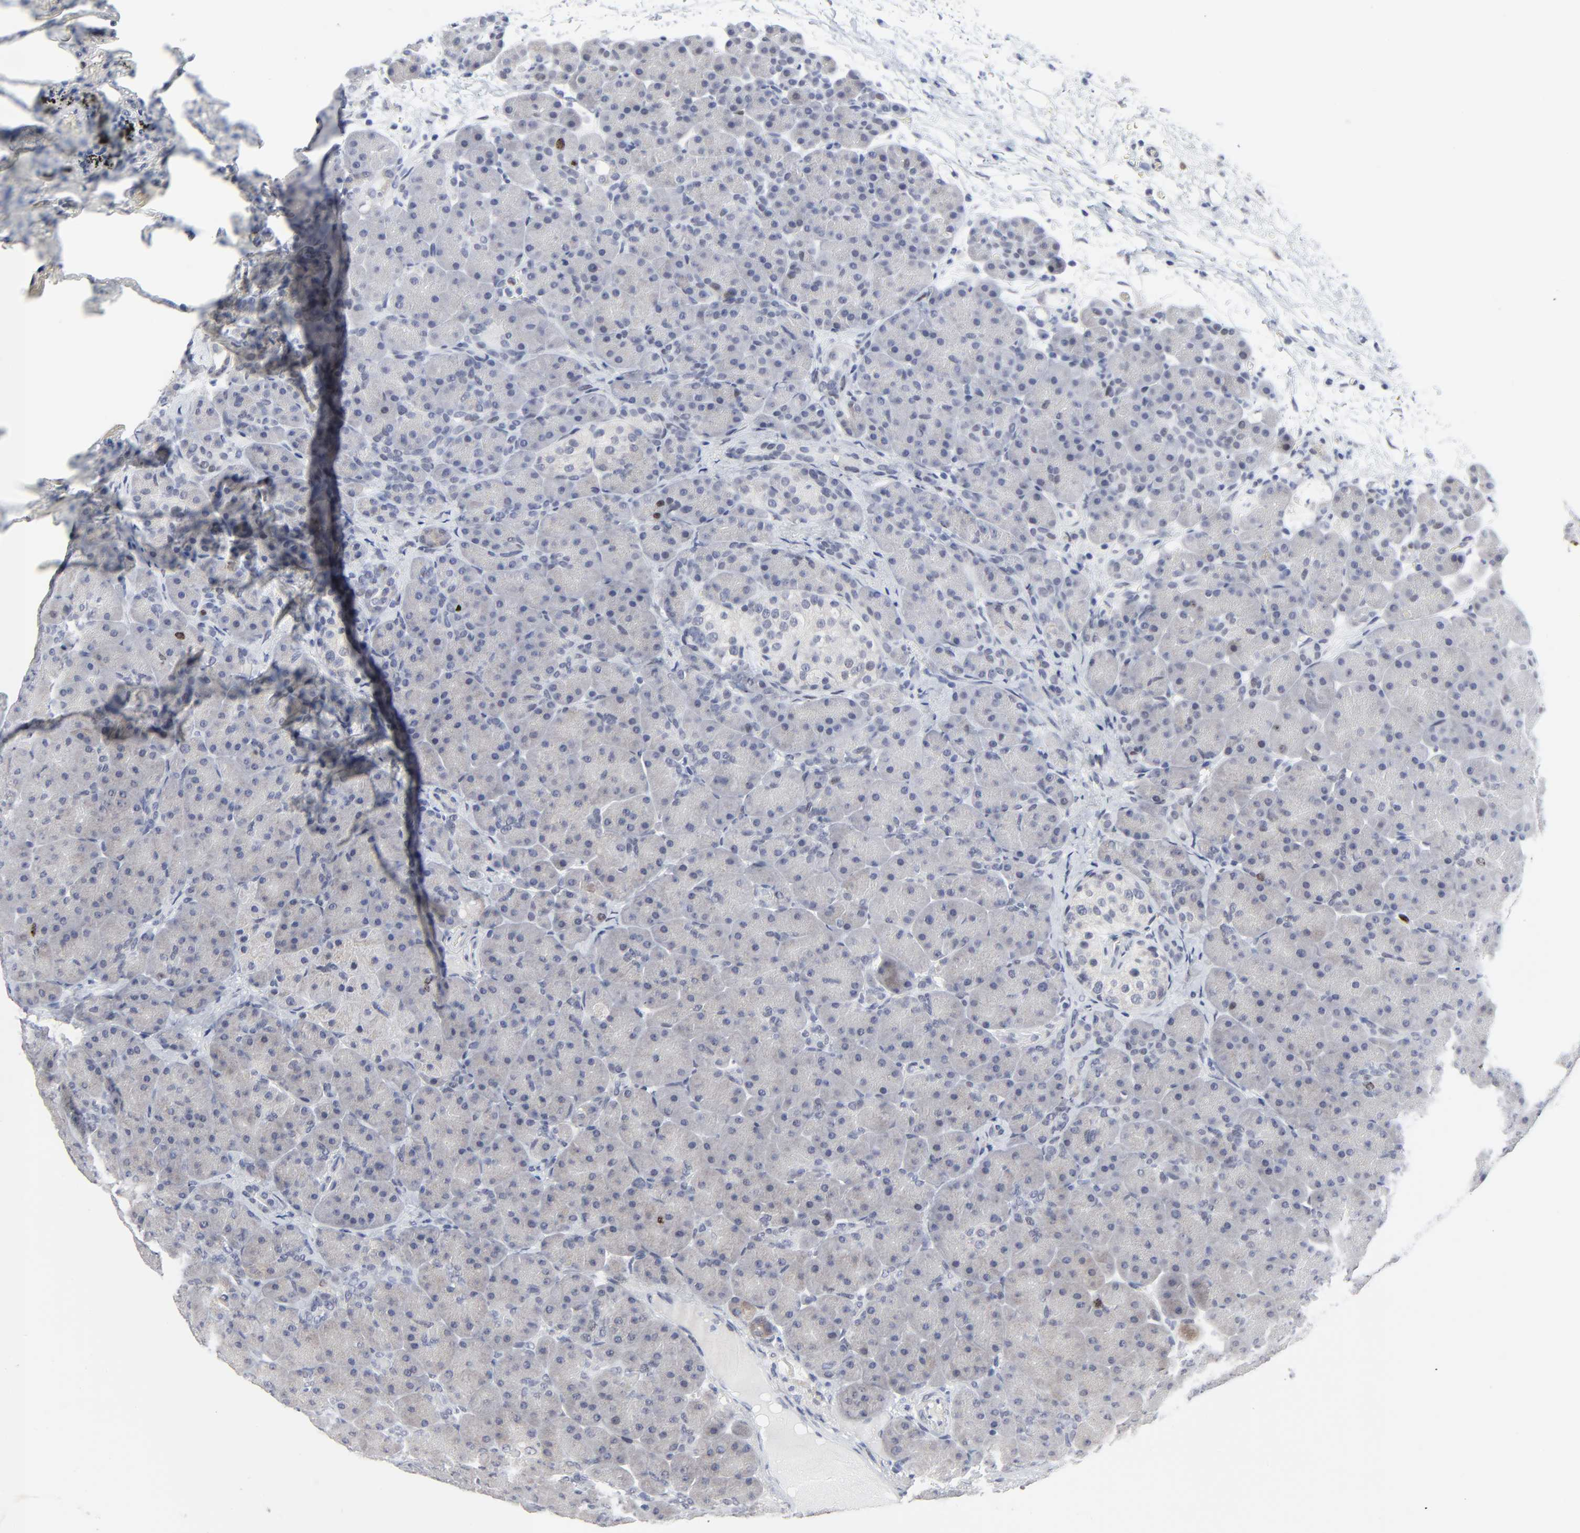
{"staining": {"intensity": "negative", "quantity": "none", "location": "none"}, "tissue": "pancreas", "cell_type": "Exocrine glandular cells", "image_type": "normal", "snomed": [{"axis": "morphology", "description": "Normal tissue, NOS"}, {"axis": "topography", "description": "Pancreas"}], "caption": "IHC histopathology image of benign pancreas: human pancreas stained with DAB (3,3'-diaminobenzidine) shows no significant protein staining in exocrine glandular cells. (DAB (3,3'-diaminobenzidine) IHC visualized using brightfield microscopy, high magnification).", "gene": "ZNF589", "patient": {"sex": "male", "age": 66}}